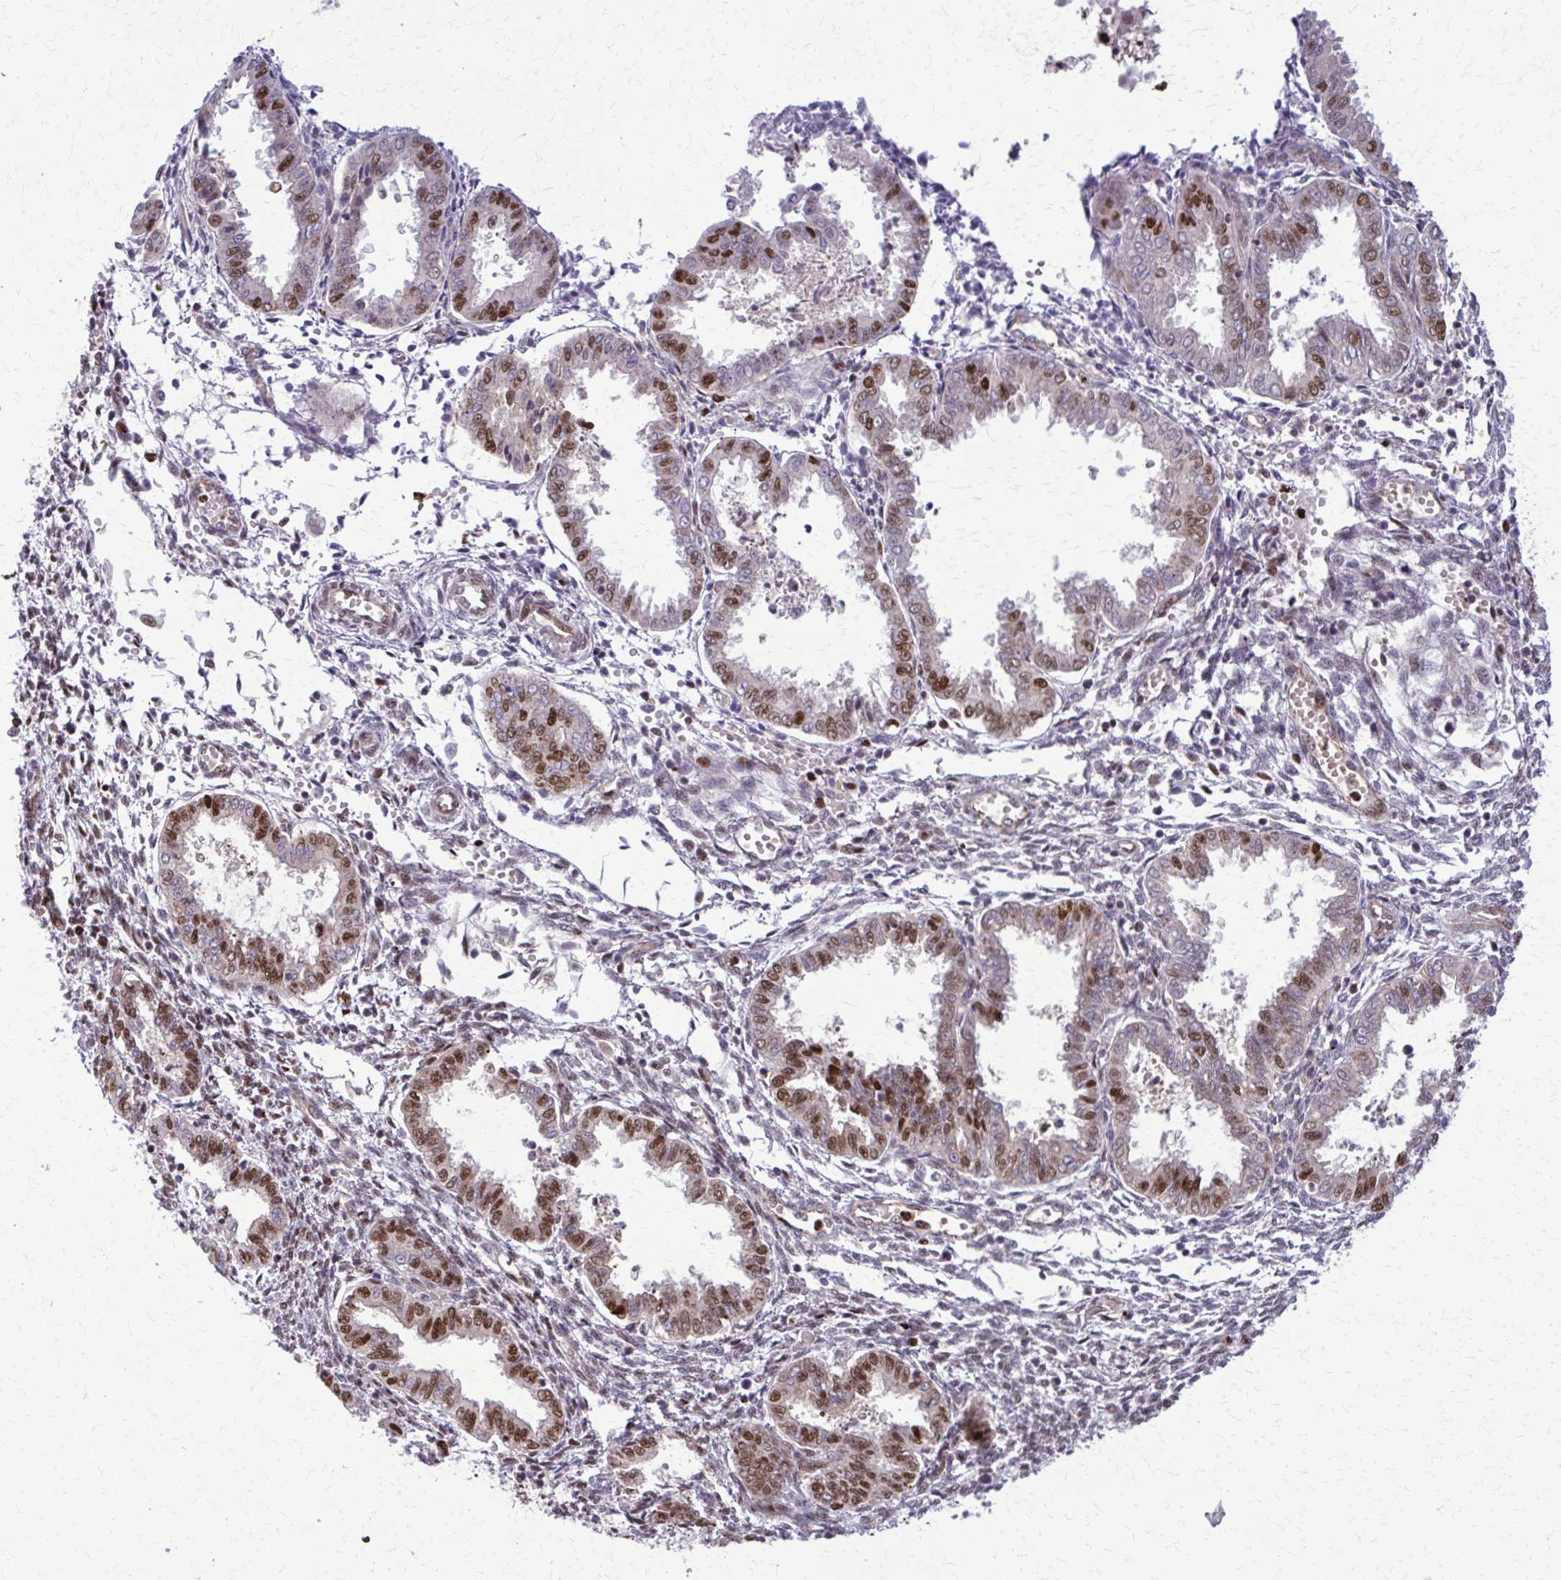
{"staining": {"intensity": "moderate", "quantity": "25%-75%", "location": "nuclear"}, "tissue": "endometrium", "cell_type": "Cells in endometrial stroma", "image_type": "normal", "snomed": [{"axis": "morphology", "description": "Normal tissue, NOS"}, {"axis": "topography", "description": "Endometrium"}], "caption": "The immunohistochemical stain labels moderate nuclear positivity in cells in endometrial stroma of benign endometrium.", "gene": "ZNF559", "patient": {"sex": "female", "age": 33}}